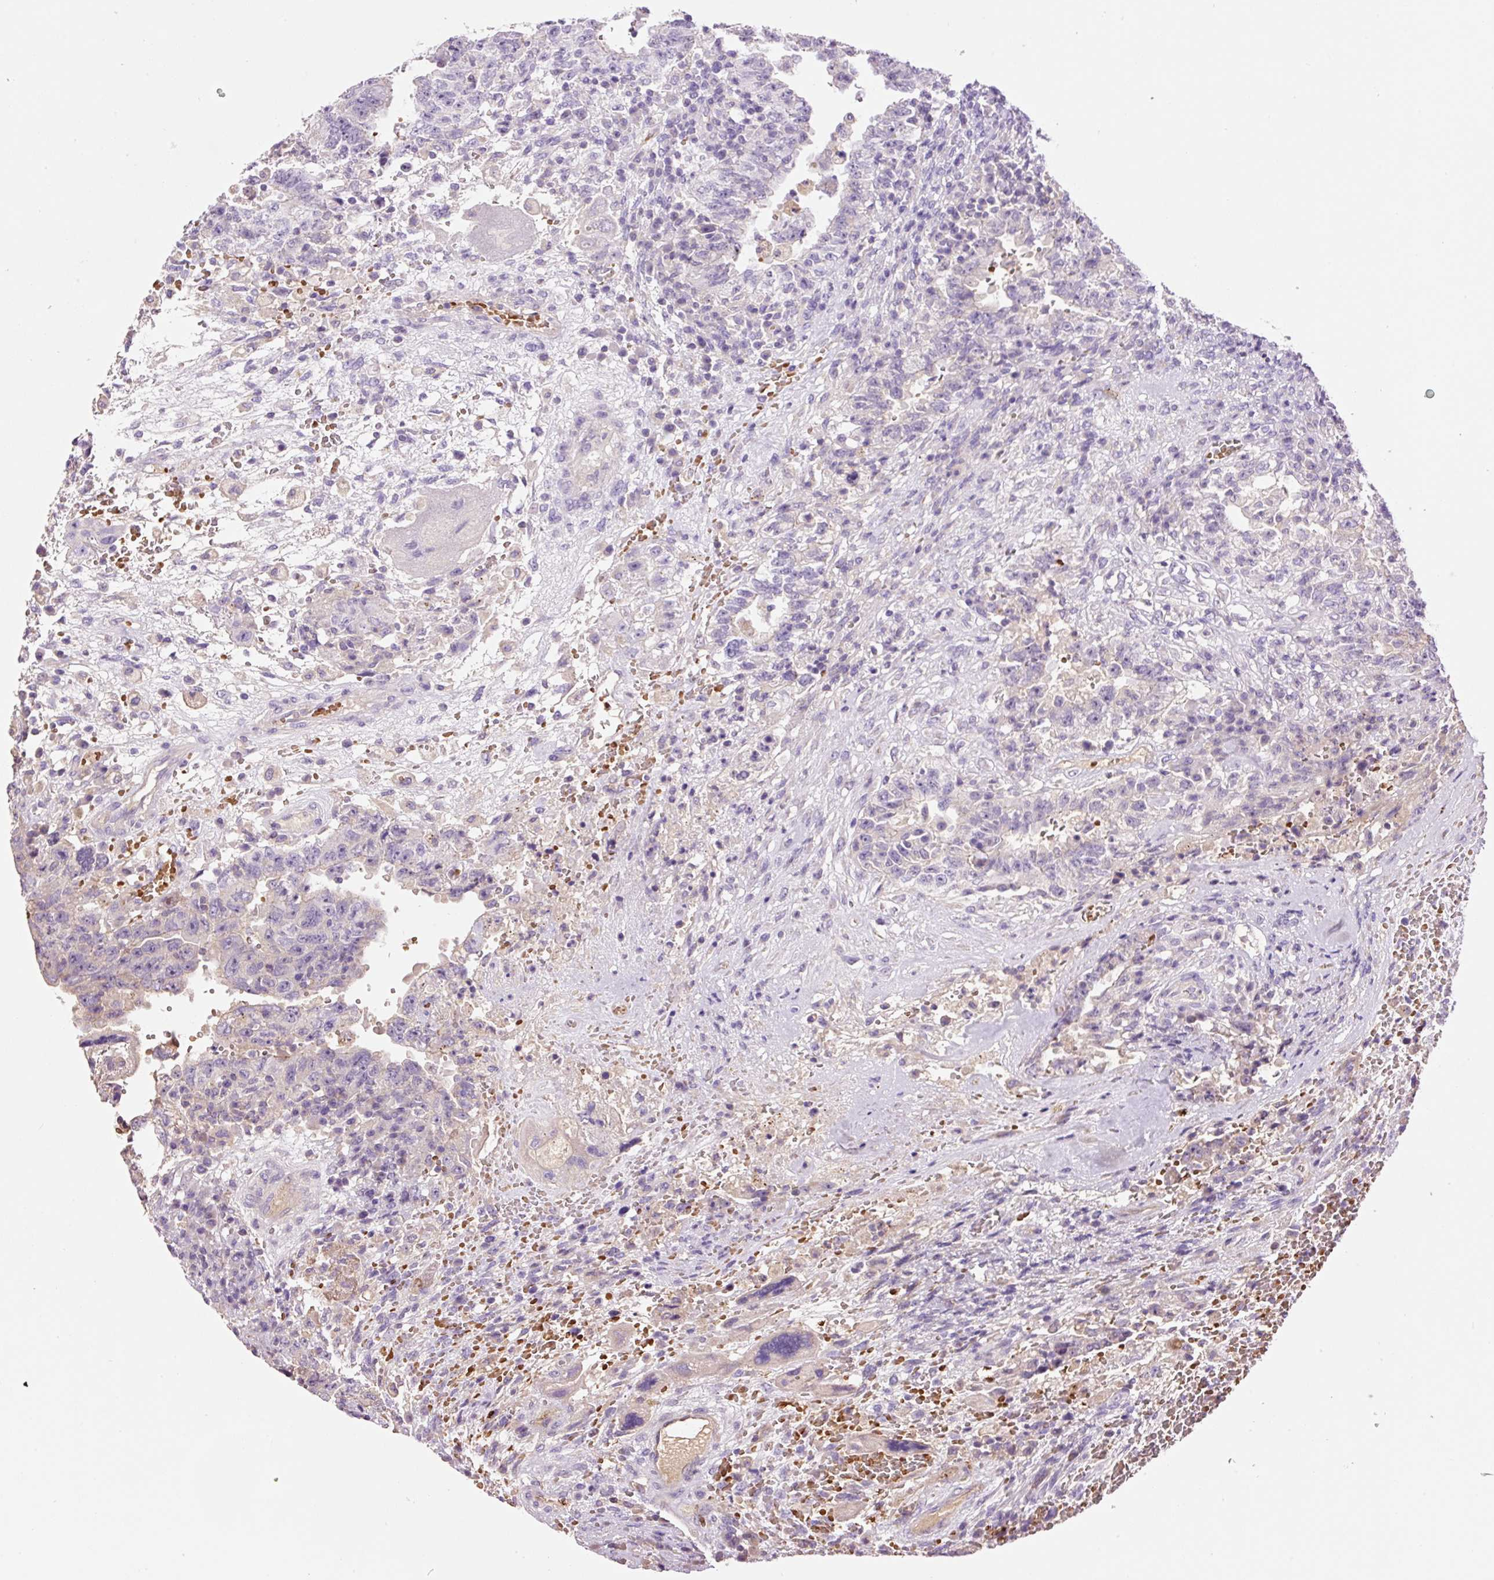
{"staining": {"intensity": "negative", "quantity": "none", "location": "none"}, "tissue": "testis cancer", "cell_type": "Tumor cells", "image_type": "cancer", "snomed": [{"axis": "morphology", "description": "Carcinoma, Embryonal, NOS"}, {"axis": "topography", "description": "Testis"}], "caption": "An immunohistochemistry (IHC) histopathology image of embryonal carcinoma (testis) is shown. There is no staining in tumor cells of embryonal carcinoma (testis).", "gene": "TMEM235", "patient": {"sex": "male", "age": 26}}